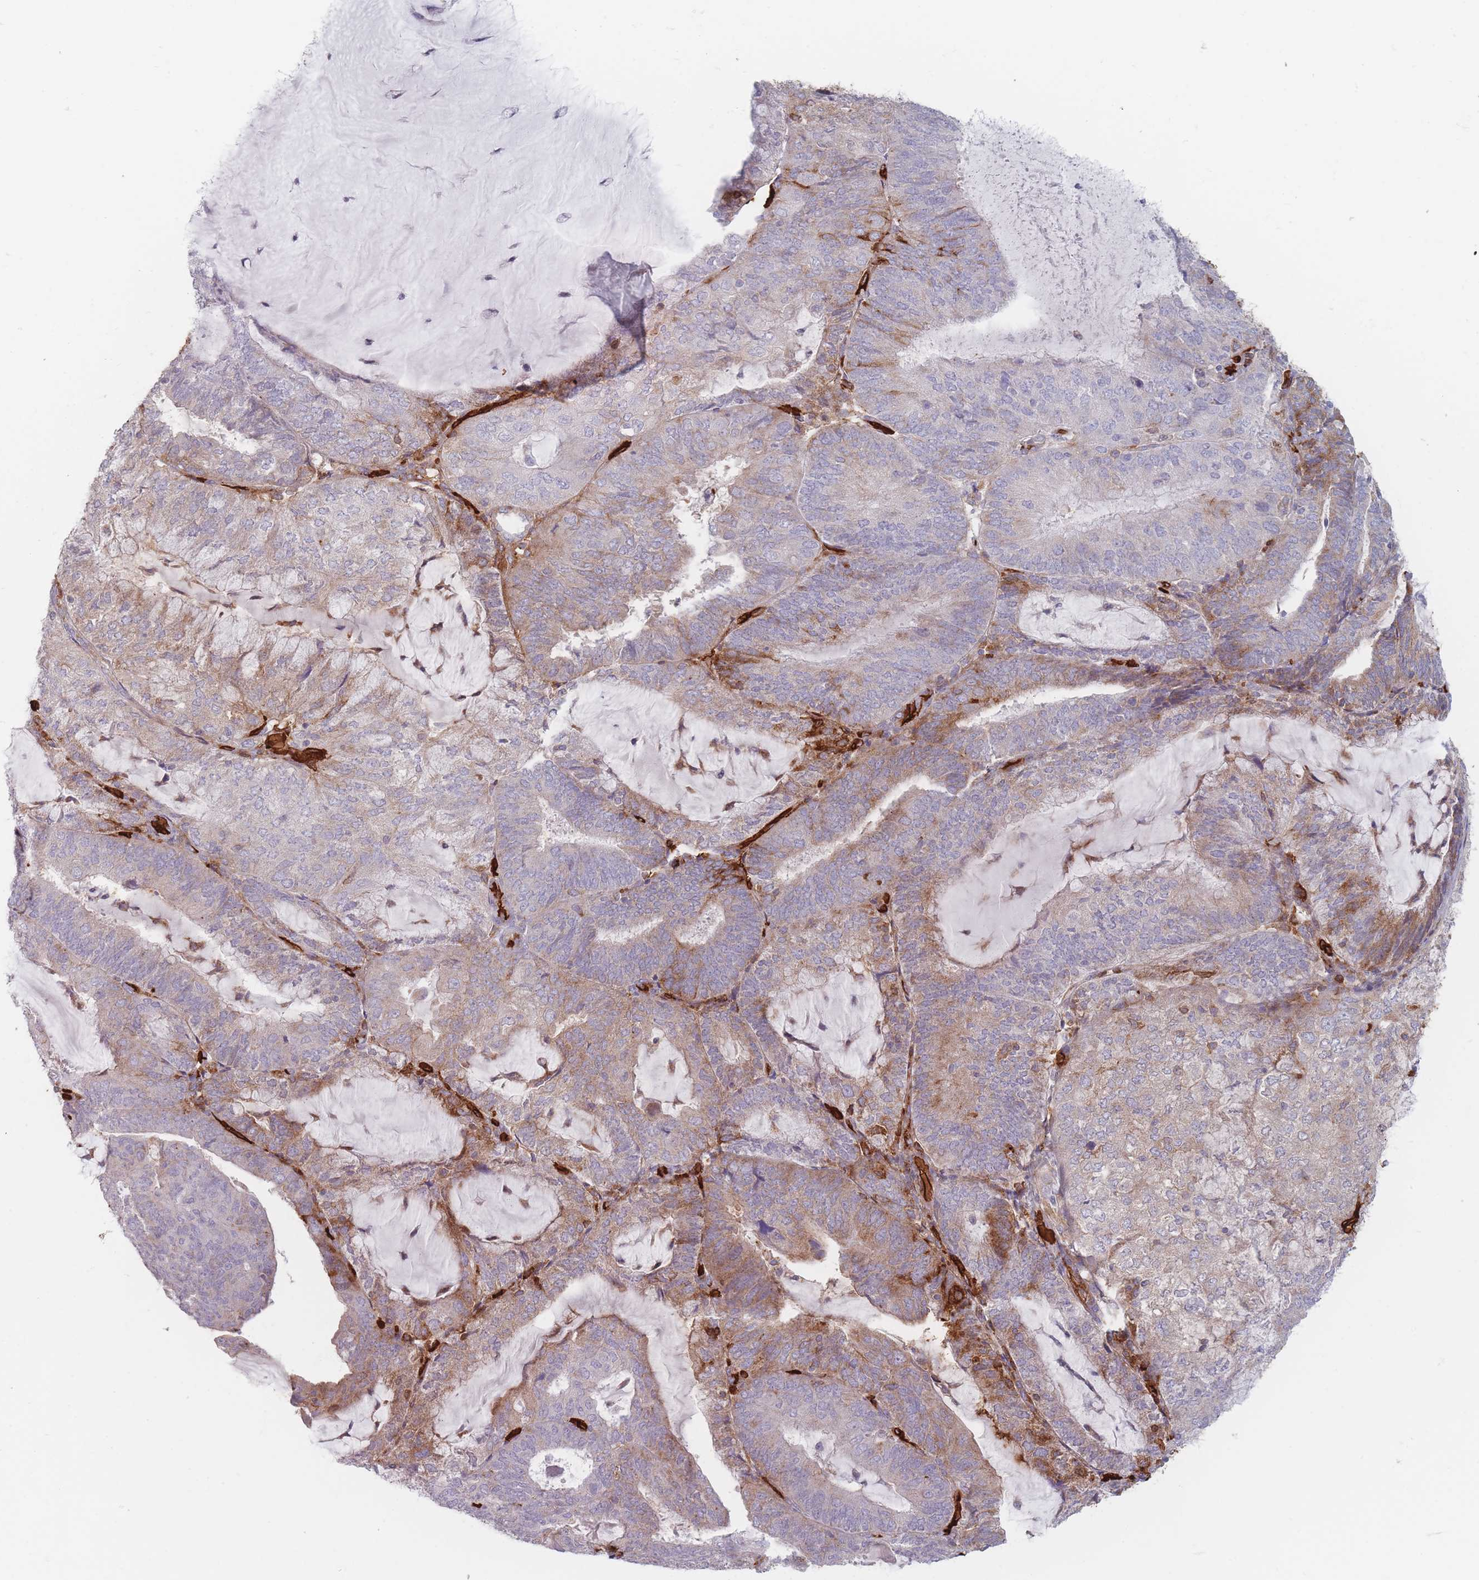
{"staining": {"intensity": "strong", "quantity": "<25%", "location": "cytoplasmic/membranous"}, "tissue": "endometrial cancer", "cell_type": "Tumor cells", "image_type": "cancer", "snomed": [{"axis": "morphology", "description": "Adenocarcinoma, NOS"}, {"axis": "topography", "description": "Endometrium"}], "caption": "Endometrial adenocarcinoma stained for a protein (brown) exhibits strong cytoplasmic/membranous positive staining in about <25% of tumor cells.", "gene": "SLC2A6", "patient": {"sex": "female", "age": 81}}